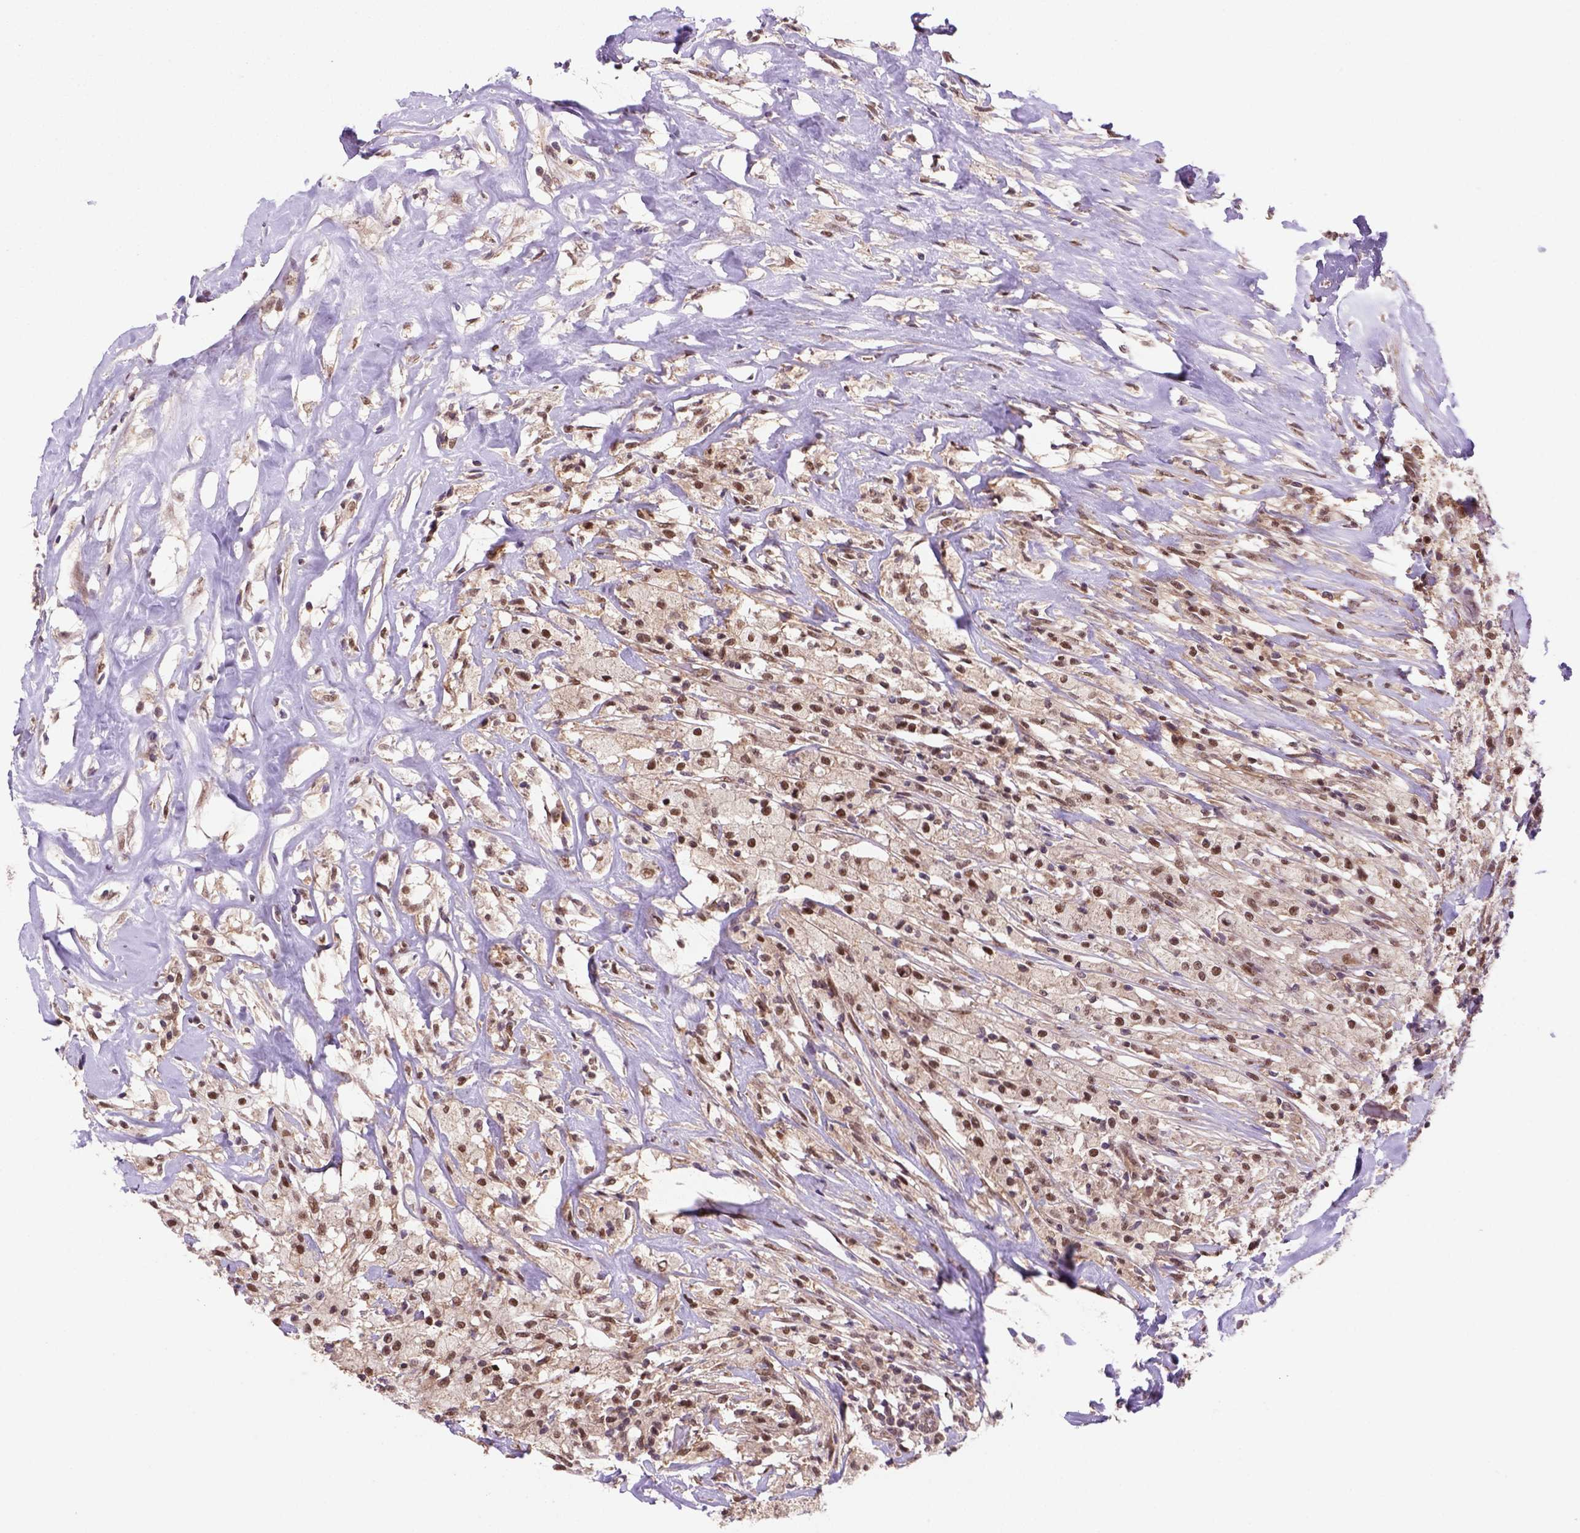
{"staining": {"intensity": "moderate", "quantity": ">75%", "location": "nuclear"}, "tissue": "testis cancer", "cell_type": "Tumor cells", "image_type": "cancer", "snomed": [{"axis": "morphology", "description": "Necrosis, NOS"}, {"axis": "morphology", "description": "Carcinoma, Embryonal, NOS"}, {"axis": "topography", "description": "Testis"}], "caption": "DAB (3,3'-diaminobenzidine) immunohistochemical staining of human testis cancer (embryonal carcinoma) displays moderate nuclear protein positivity in approximately >75% of tumor cells. (DAB IHC with brightfield microscopy, high magnification).", "gene": "PSMC2", "patient": {"sex": "male", "age": 19}}